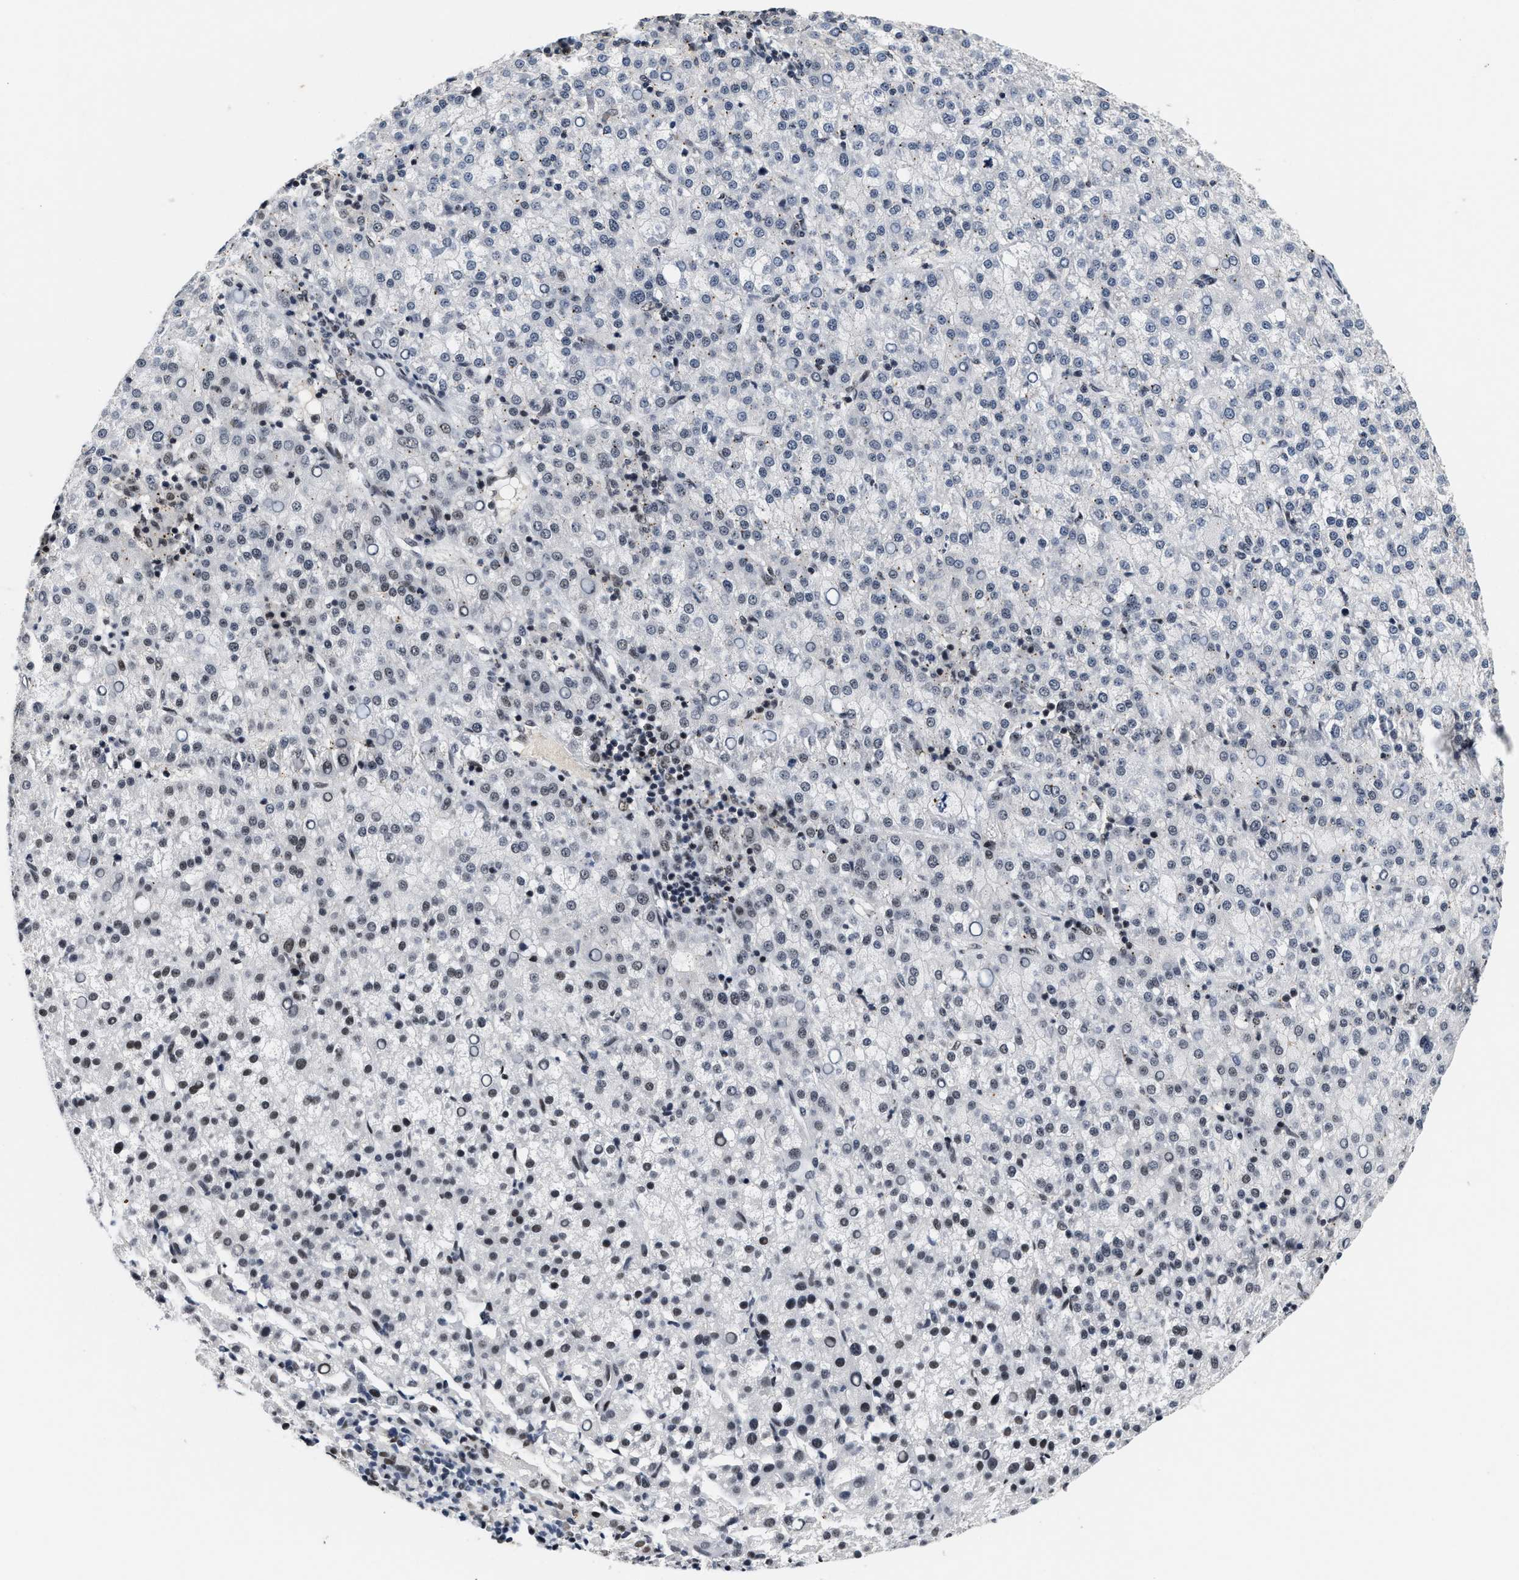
{"staining": {"intensity": "weak", "quantity": "25%-75%", "location": "nuclear"}, "tissue": "liver cancer", "cell_type": "Tumor cells", "image_type": "cancer", "snomed": [{"axis": "morphology", "description": "Carcinoma, Hepatocellular, NOS"}, {"axis": "topography", "description": "Liver"}], "caption": "A high-resolution photomicrograph shows immunohistochemistry (IHC) staining of liver hepatocellular carcinoma, which shows weak nuclear expression in approximately 25%-75% of tumor cells.", "gene": "INIP", "patient": {"sex": "female", "age": 58}}